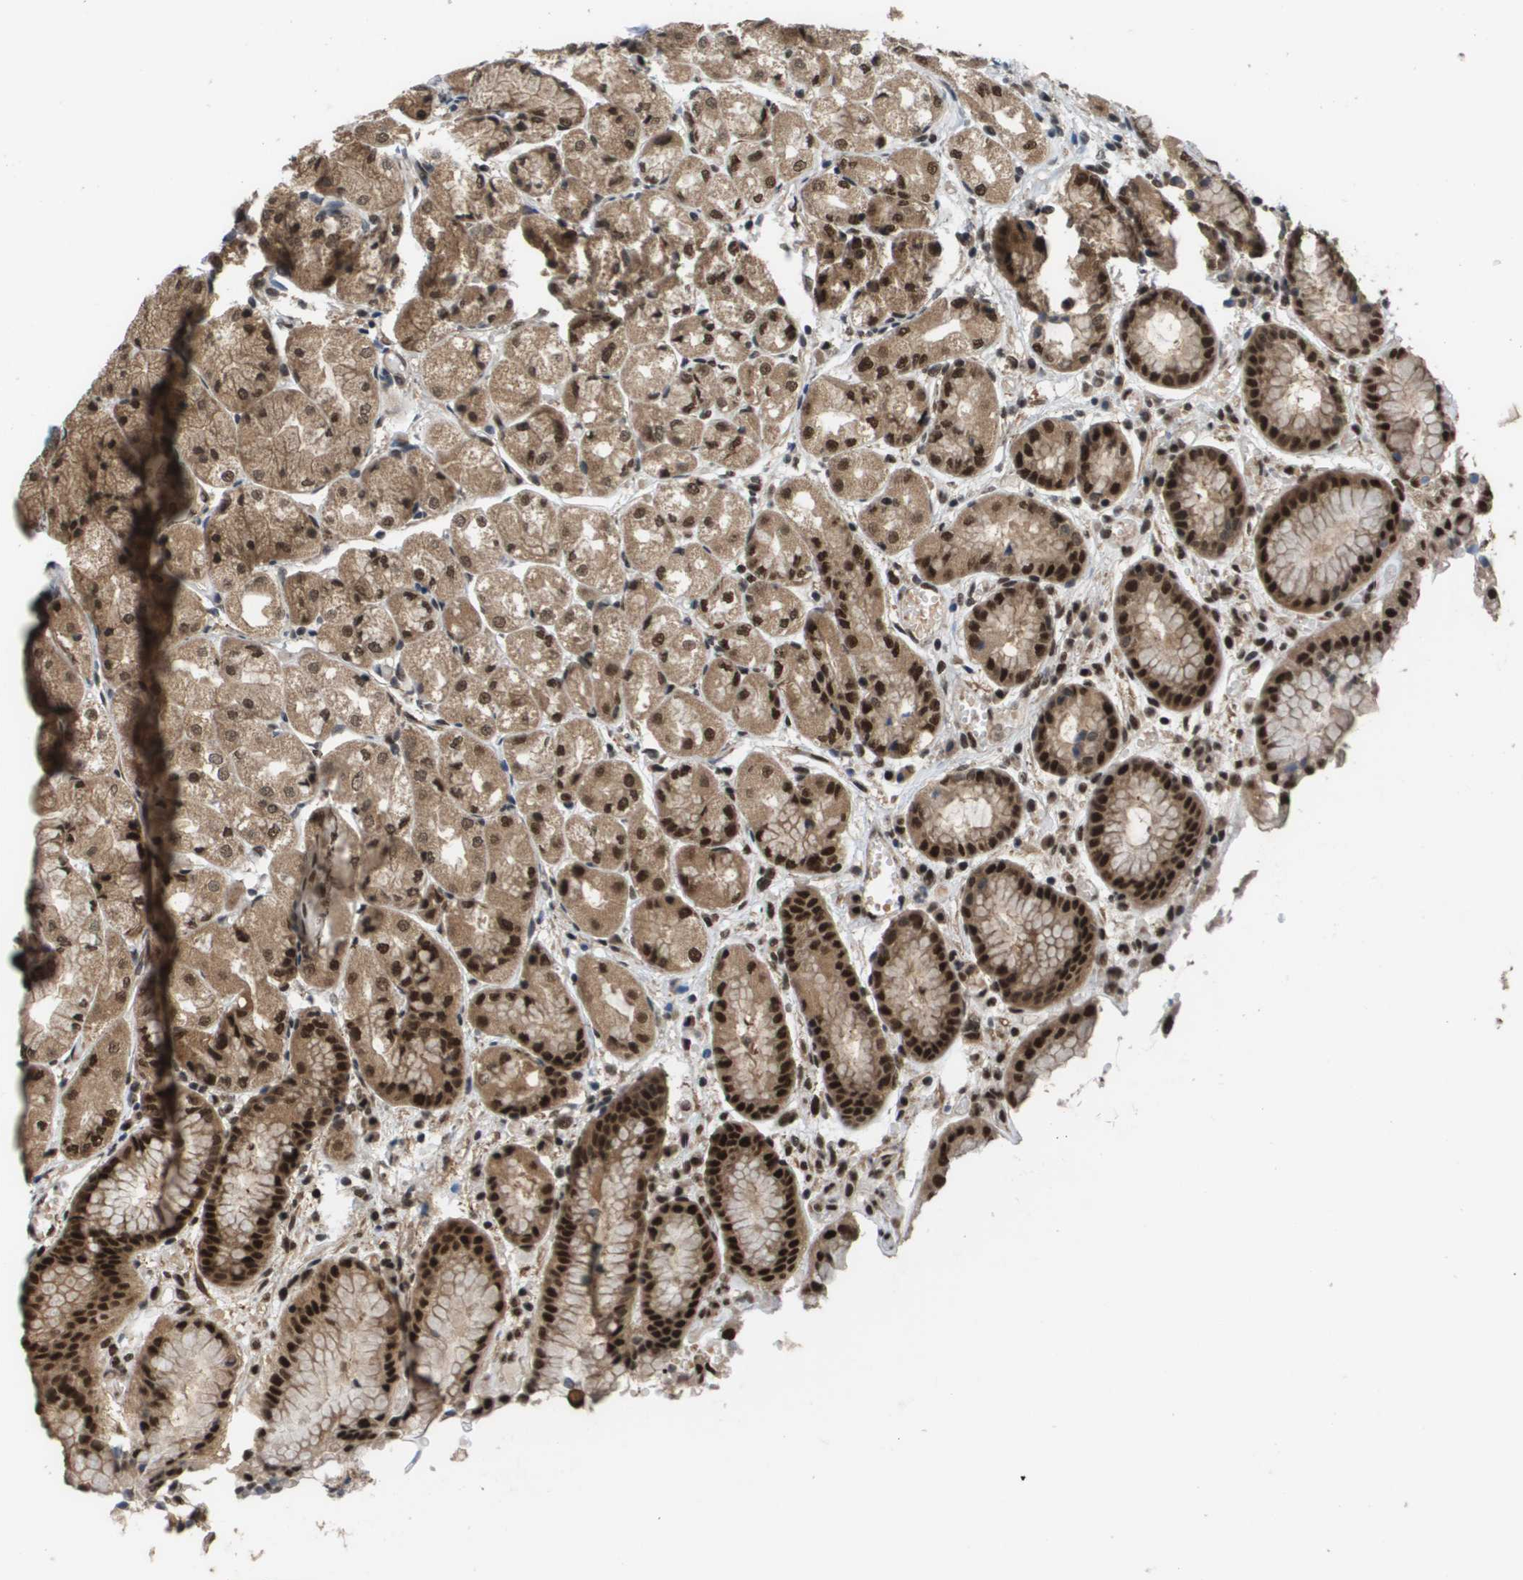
{"staining": {"intensity": "strong", "quantity": ">75%", "location": "cytoplasmic/membranous,nuclear"}, "tissue": "stomach", "cell_type": "Glandular cells", "image_type": "normal", "snomed": [{"axis": "morphology", "description": "Normal tissue, NOS"}, {"axis": "topography", "description": "Stomach, upper"}], "caption": "Brown immunohistochemical staining in normal human stomach shows strong cytoplasmic/membranous,nuclear positivity in about >75% of glandular cells. The staining is performed using DAB (3,3'-diaminobenzidine) brown chromogen to label protein expression. The nuclei are counter-stained blue using hematoxylin.", "gene": "PRCC", "patient": {"sex": "male", "age": 72}}